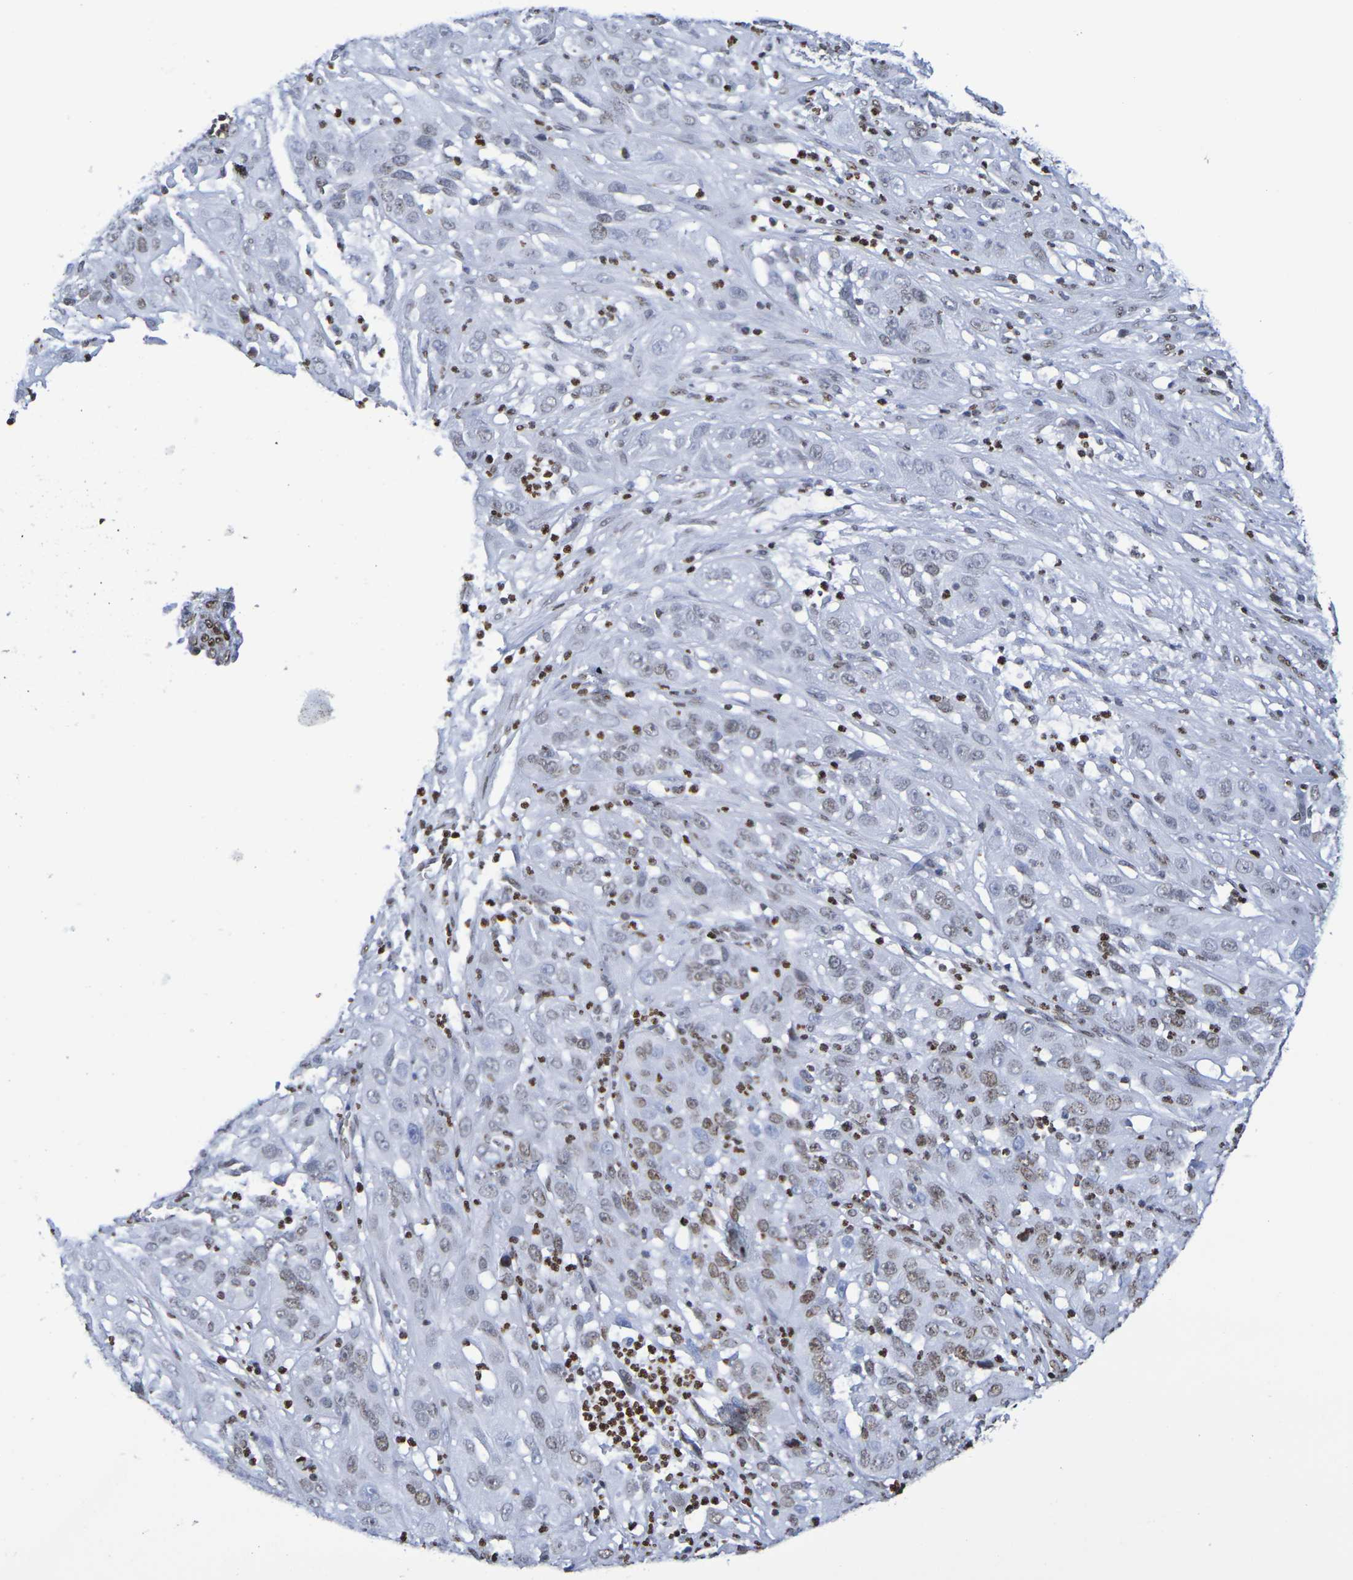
{"staining": {"intensity": "weak", "quantity": ">75%", "location": "nuclear"}, "tissue": "cervical cancer", "cell_type": "Tumor cells", "image_type": "cancer", "snomed": [{"axis": "morphology", "description": "Squamous cell carcinoma, NOS"}, {"axis": "topography", "description": "Cervix"}], "caption": "High-magnification brightfield microscopy of squamous cell carcinoma (cervical) stained with DAB (3,3'-diaminobenzidine) (brown) and counterstained with hematoxylin (blue). tumor cells exhibit weak nuclear expression is seen in approximately>75% of cells. The staining was performed using DAB (3,3'-diaminobenzidine), with brown indicating positive protein expression. Nuclei are stained blue with hematoxylin.", "gene": "H1-5", "patient": {"sex": "female", "age": 32}}